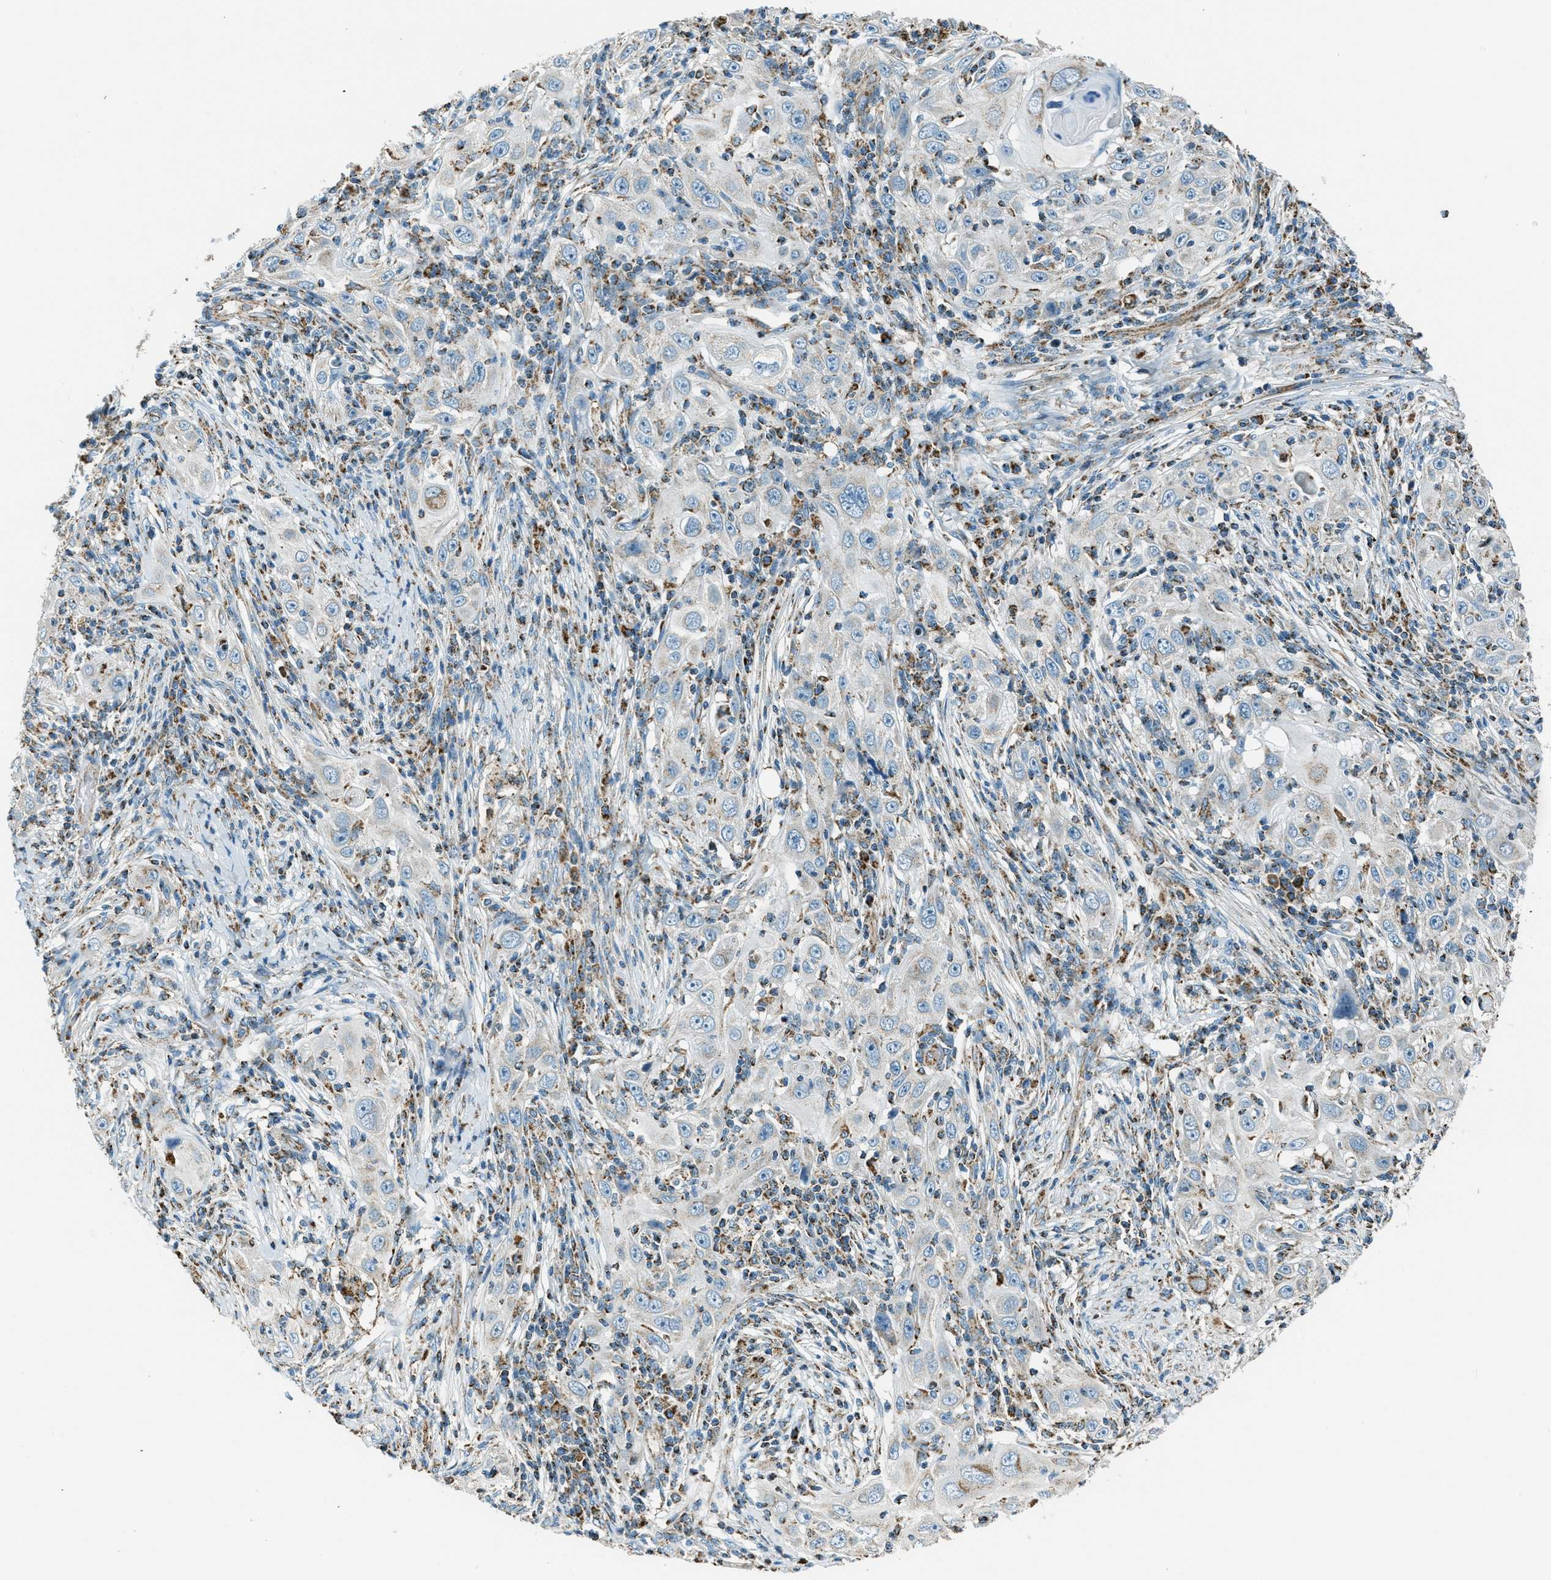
{"staining": {"intensity": "negative", "quantity": "none", "location": "none"}, "tissue": "skin cancer", "cell_type": "Tumor cells", "image_type": "cancer", "snomed": [{"axis": "morphology", "description": "Squamous cell carcinoma, NOS"}, {"axis": "topography", "description": "Skin"}], "caption": "DAB immunohistochemical staining of skin cancer demonstrates no significant staining in tumor cells. (DAB (3,3'-diaminobenzidine) IHC with hematoxylin counter stain).", "gene": "CHST15", "patient": {"sex": "female", "age": 88}}